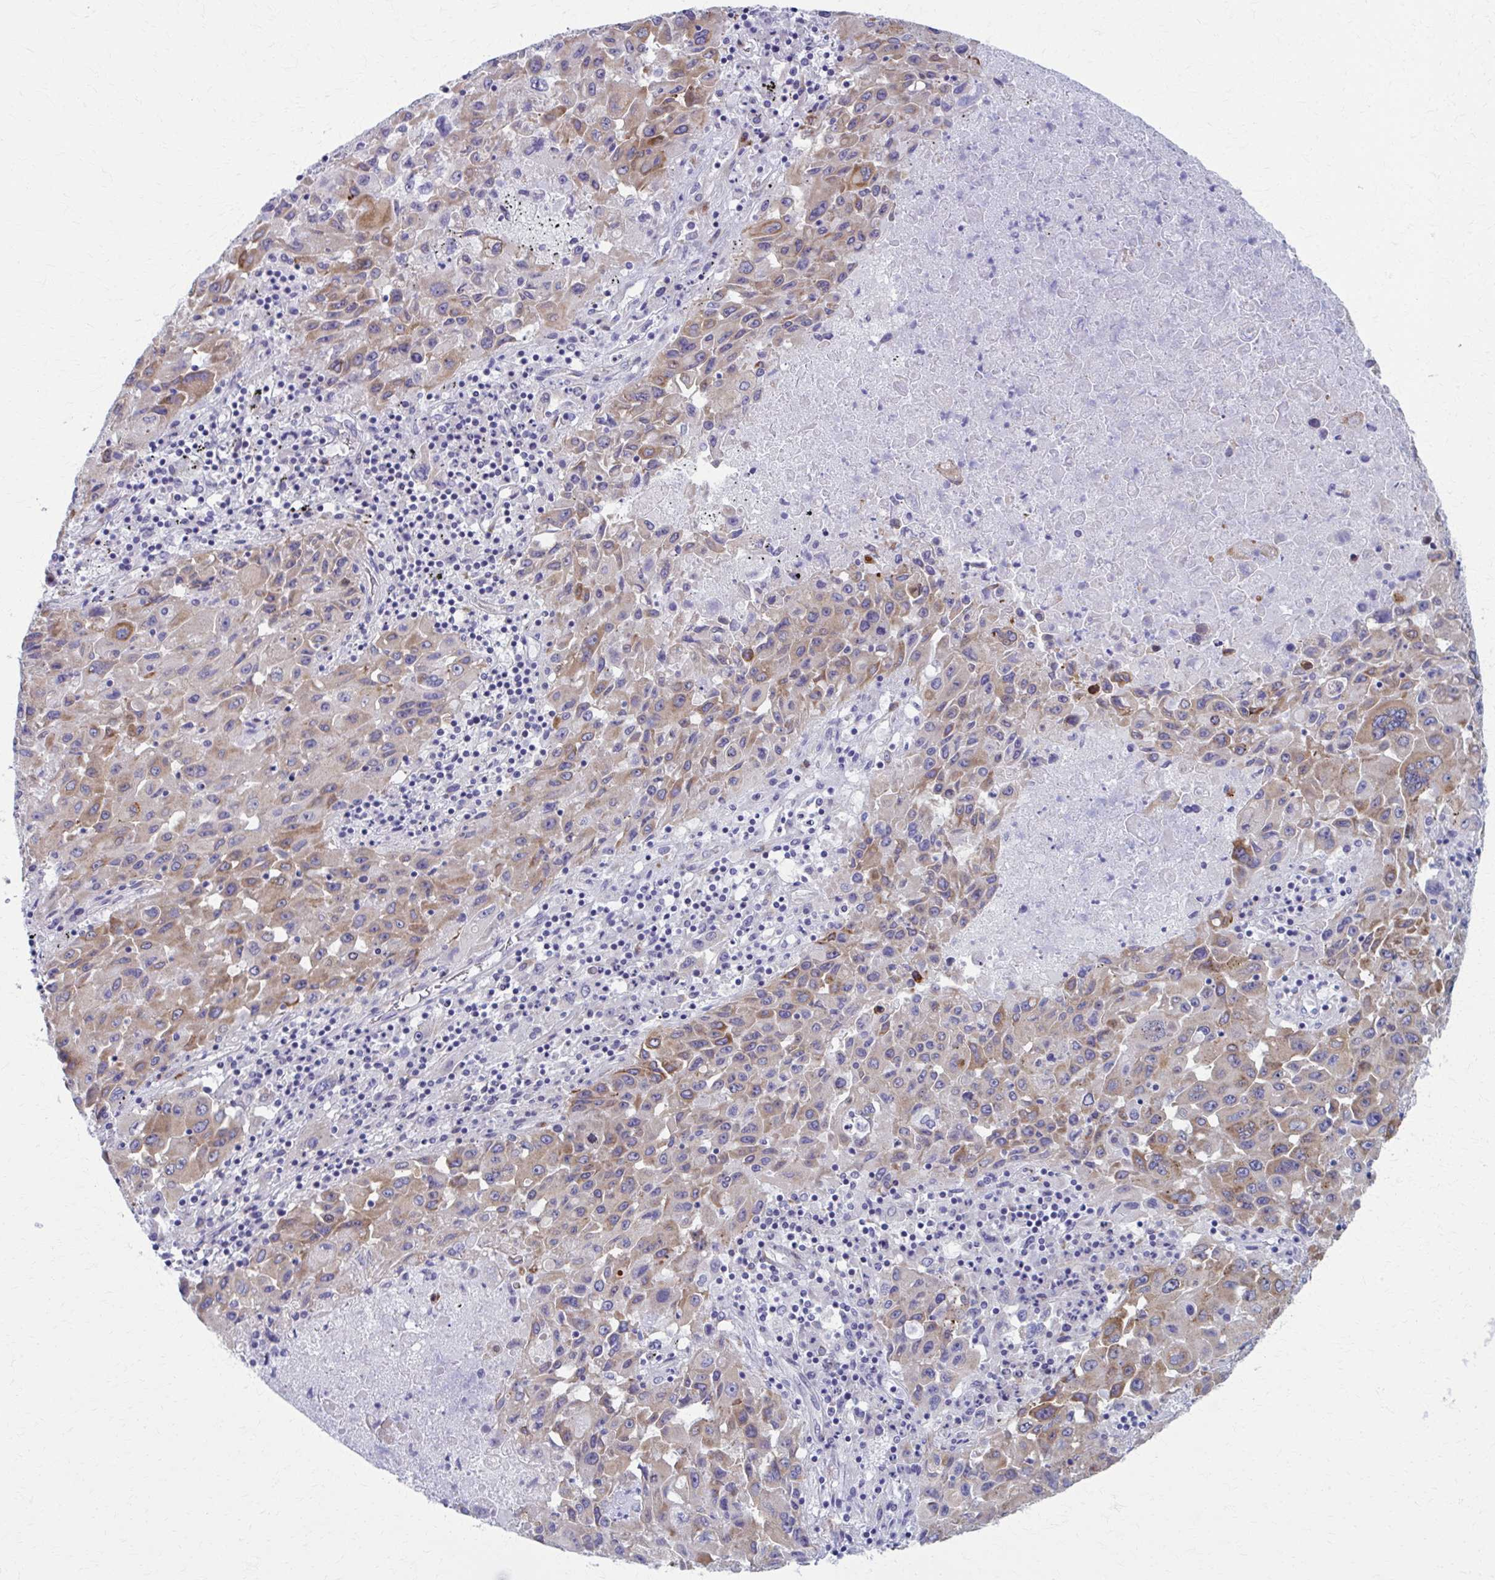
{"staining": {"intensity": "moderate", "quantity": "25%-75%", "location": "cytoplasmic/membranous"}, "tissue": "lung cancer", "cell_type": "Tumor cells", "image_type": "cancer", "snomed": [{"axis": "morphology", "description": "Squamous cell carcinoma, NOS"}, {"axis": "topography", "description": "Lung"}], "caption": "Protein expression analysis of squamous cell carcinoma (lung) shows moderate cytoplasmic/membranous positivity in approximately 25%-75% of tumor cells.", "gene": "SPATS2L", "patient": {"sex": "male", "age": 63}}